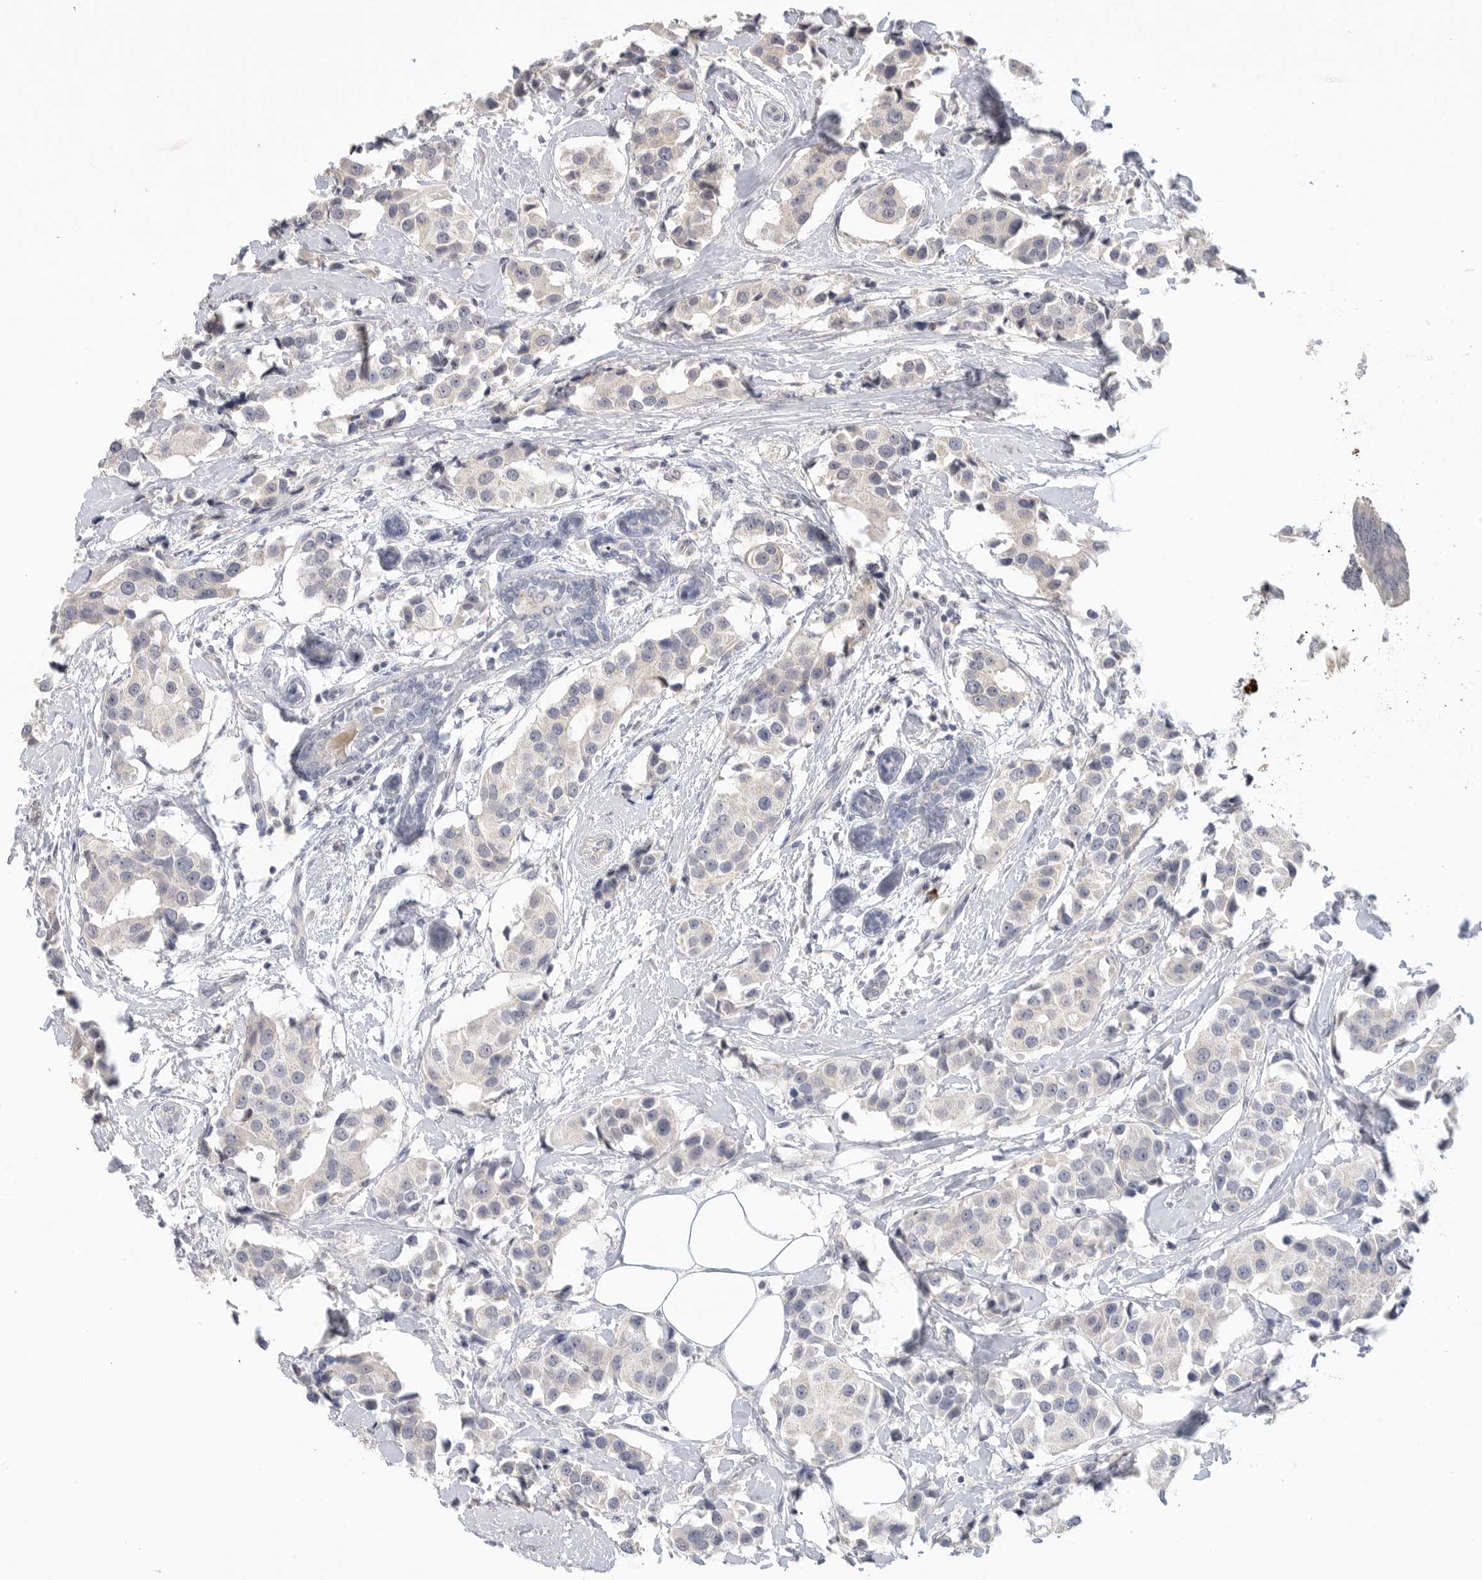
{"staining": {"intensity": "negative", "quantity": "none", "location": "none"}, "tissue": "breast cancer", "cell_type": "Tumor cells", "image_type": "cancer", "snomed": [{"axis": "morphology", "description": "Normal tissue, NOS"}, {"axis": "morphology", "description": "Duct carcinoma"}, {"axis": "topography", "description": "Breast"}], "caption": "Immunohistochemistry (IHC) photomicrograph of invasive ductal carcinoma (breast) stained for a protein (brown), which exhibits no positivity in tumor cells.", "gene": "FBN2", "patient": {"sex": "female", "age": 39}}